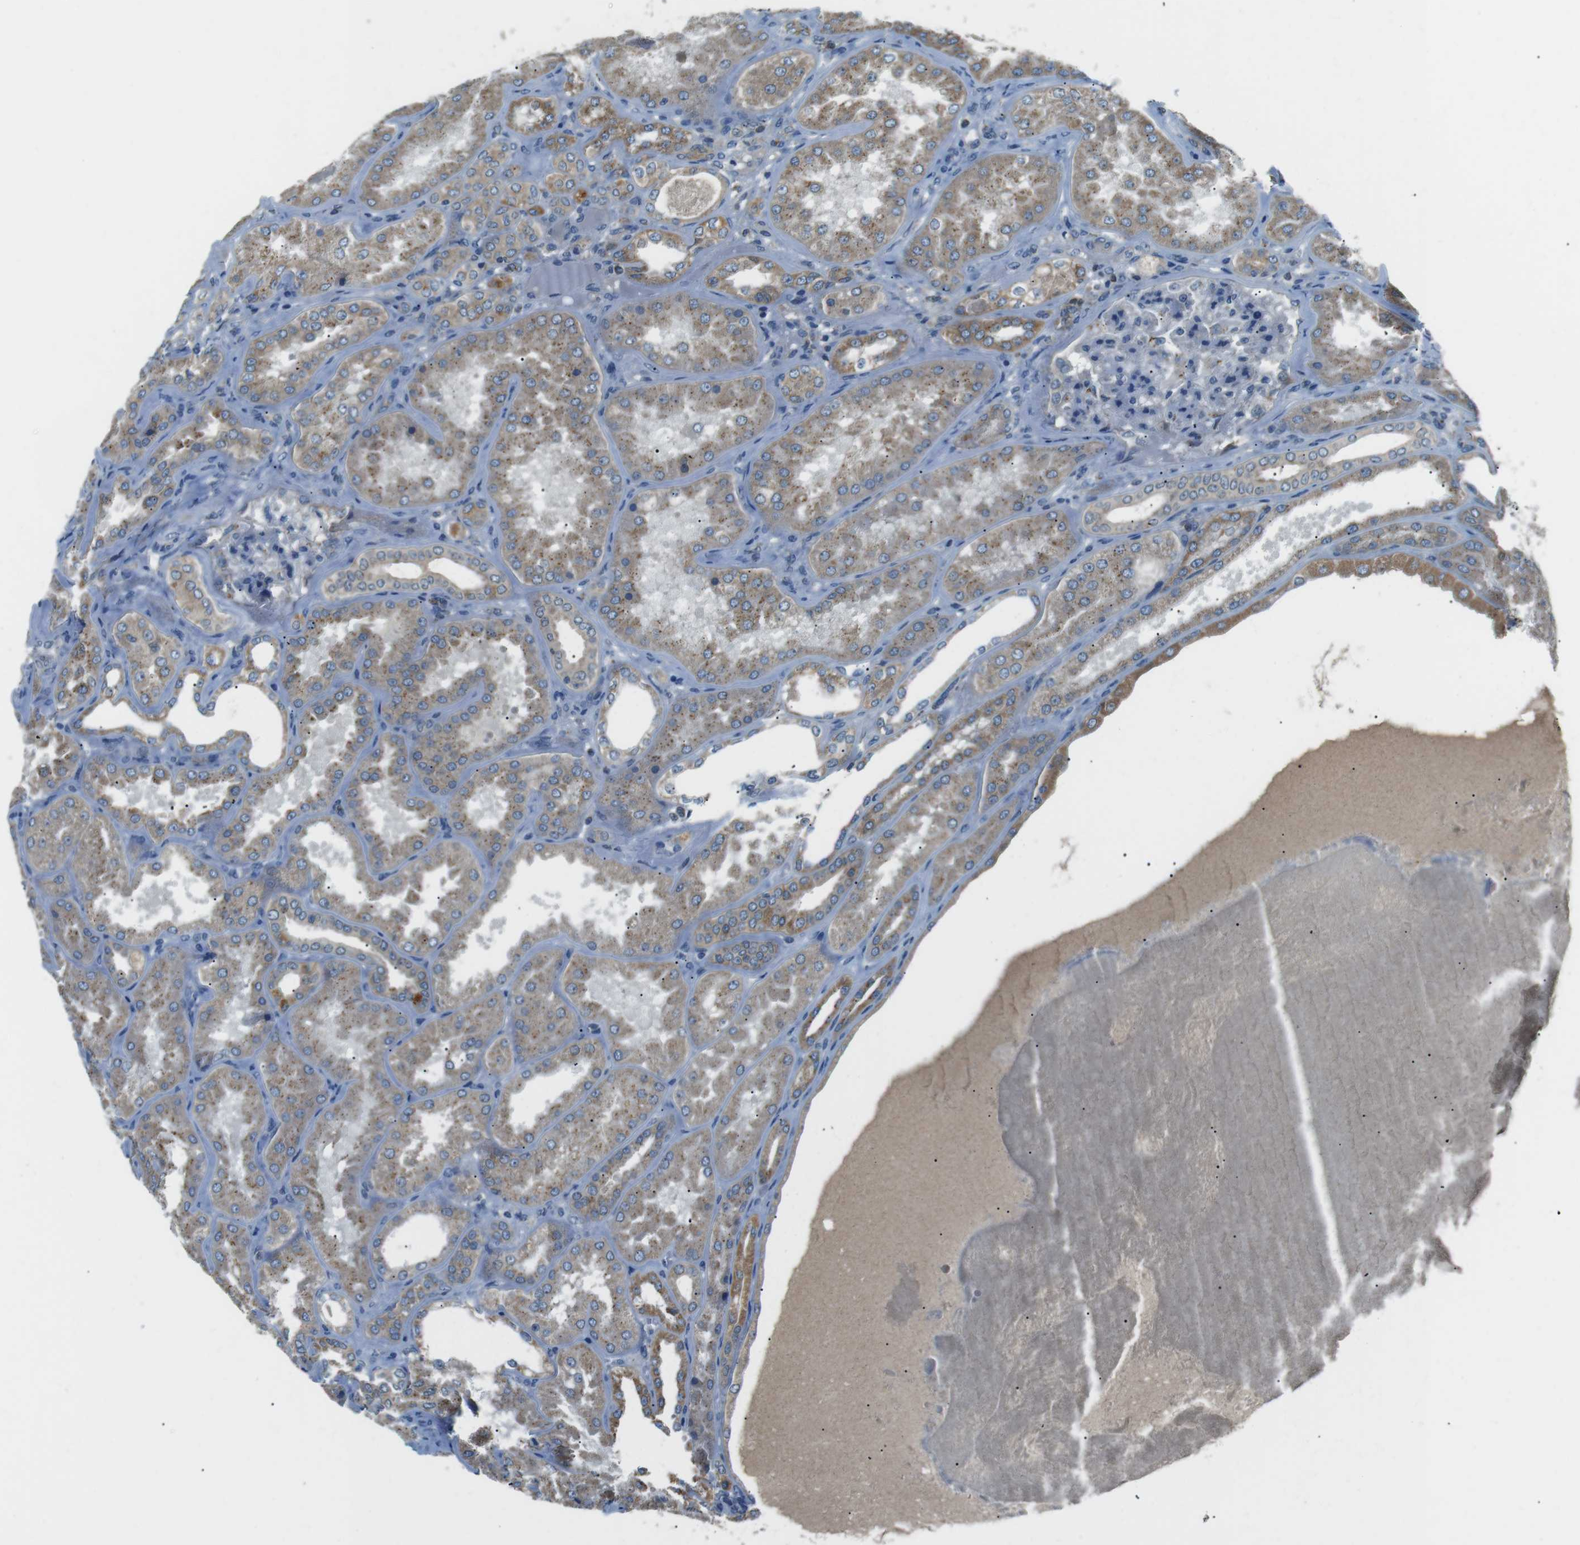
{"staining": {"intensity": "negative", "quantity": "none", "location": "none"}, "tissue": "kidney", "cell_type": "Cells in glomeruli", "image_type": "normal", "snomed": [{"axis": "morphology", "description": "Normal tissue, NOS"}, {"axis": "topography", "description": "Kidney"}], "caption": "Kidney stained for a protein using IHC reveals no staining cells in glomeruli.", "gene": "FAM3B", "patient": {"sex": "female", "age": 56}}